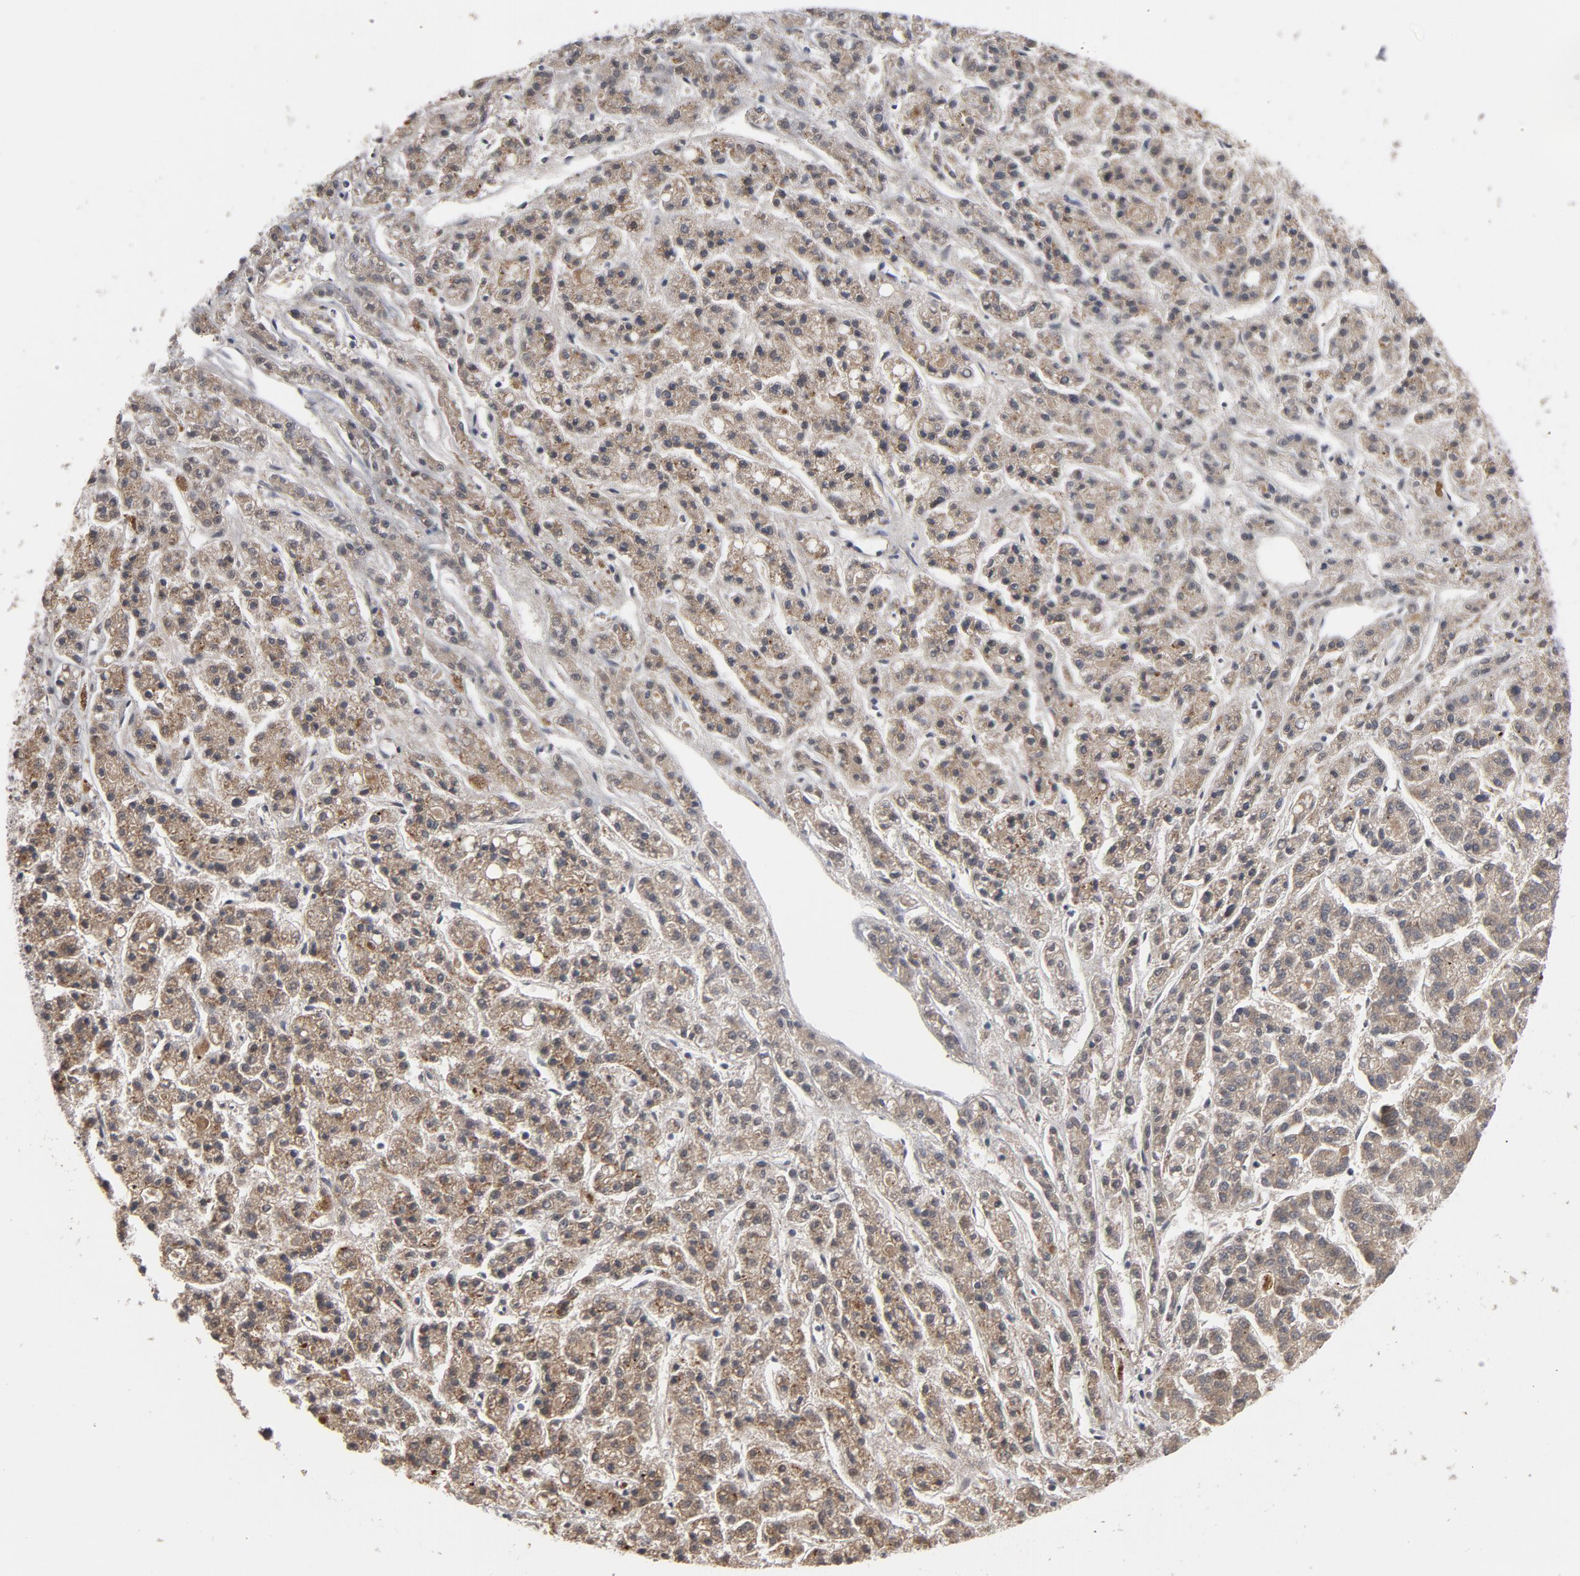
{"staining": {"intensity": "weak", "quantity": ">75%", "location": "cytoplasmic/membranous"}, "tissue": "liver cancer", "cell_type": "Tumor cells", "image_type": "cancer", "snomed": [{"axis": "morphology", "description": "Carcinoma, Hepatocellular, NOS"}, {"axis": "topography", "description": "Liver"}], "caption": "Human liver cancer (hepatocellular carcinoma) stained for a protein (brown) reveals weak cytoplasmic/membranous positive positivity in about >75% of tumor cells.", "gene": "PPP1R1B", "patient": {"sex": "male", "age": 70}}